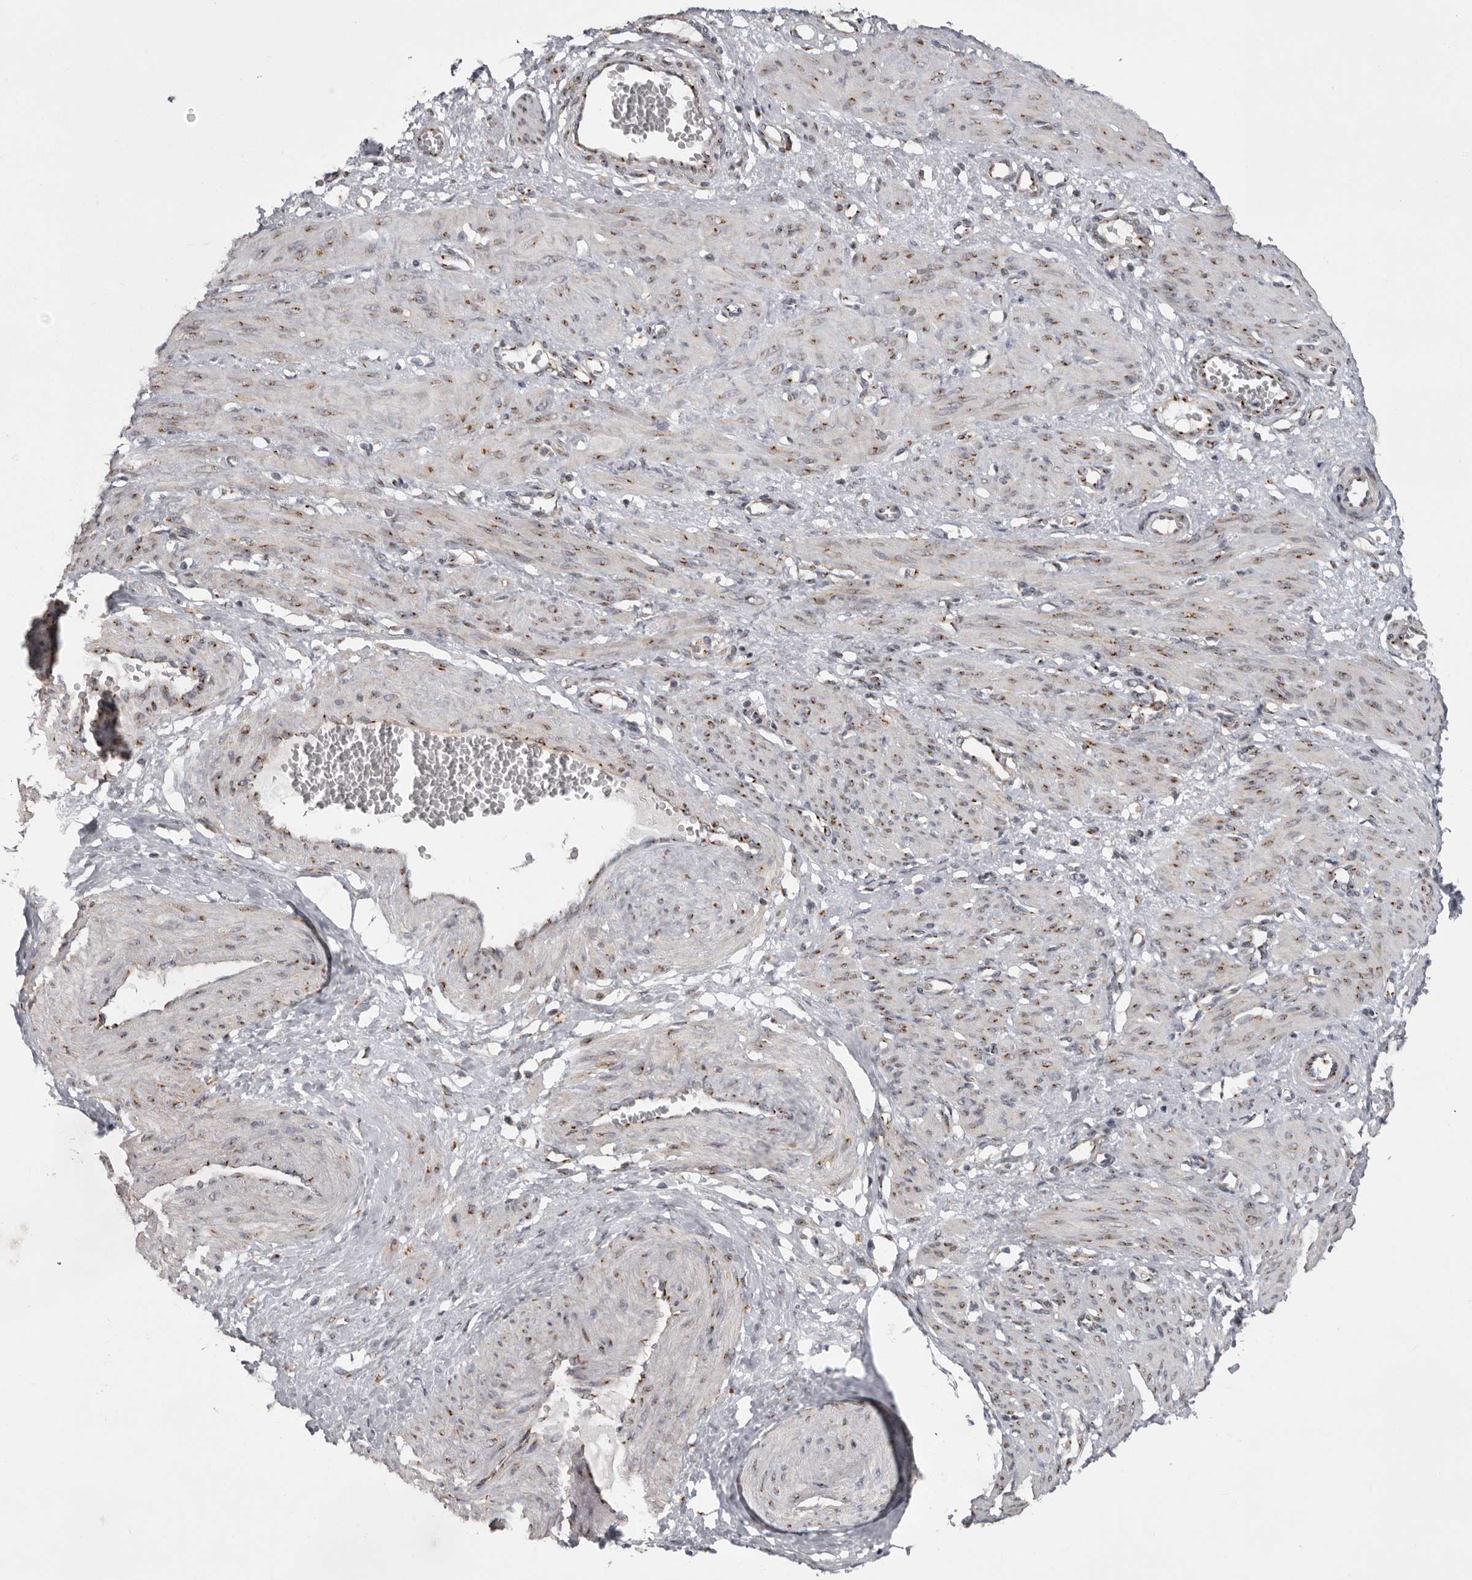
{"staining": {"intensity": "moderate", "quantity": "25%-75%", "location": "cytoplasmic/membranous"}, "tissue": "smooth muscle", "cell_type": "Smooth muscle cells", "image_type": "normal", "snomed": [{"axis": "morphology", "description": "Normal tissue, NOS"}, {"axis": "topography", "description": "Endometrium"}], "caption": "Approximately 25%-75% of smooth muscle cells in normal smooth muscle display moderate cytoplasmic/membranous protein expression as visualized by brown immunohistochemical staining.", "gene": "WDR47", "patient": {"sex": "female", "age": 33}}